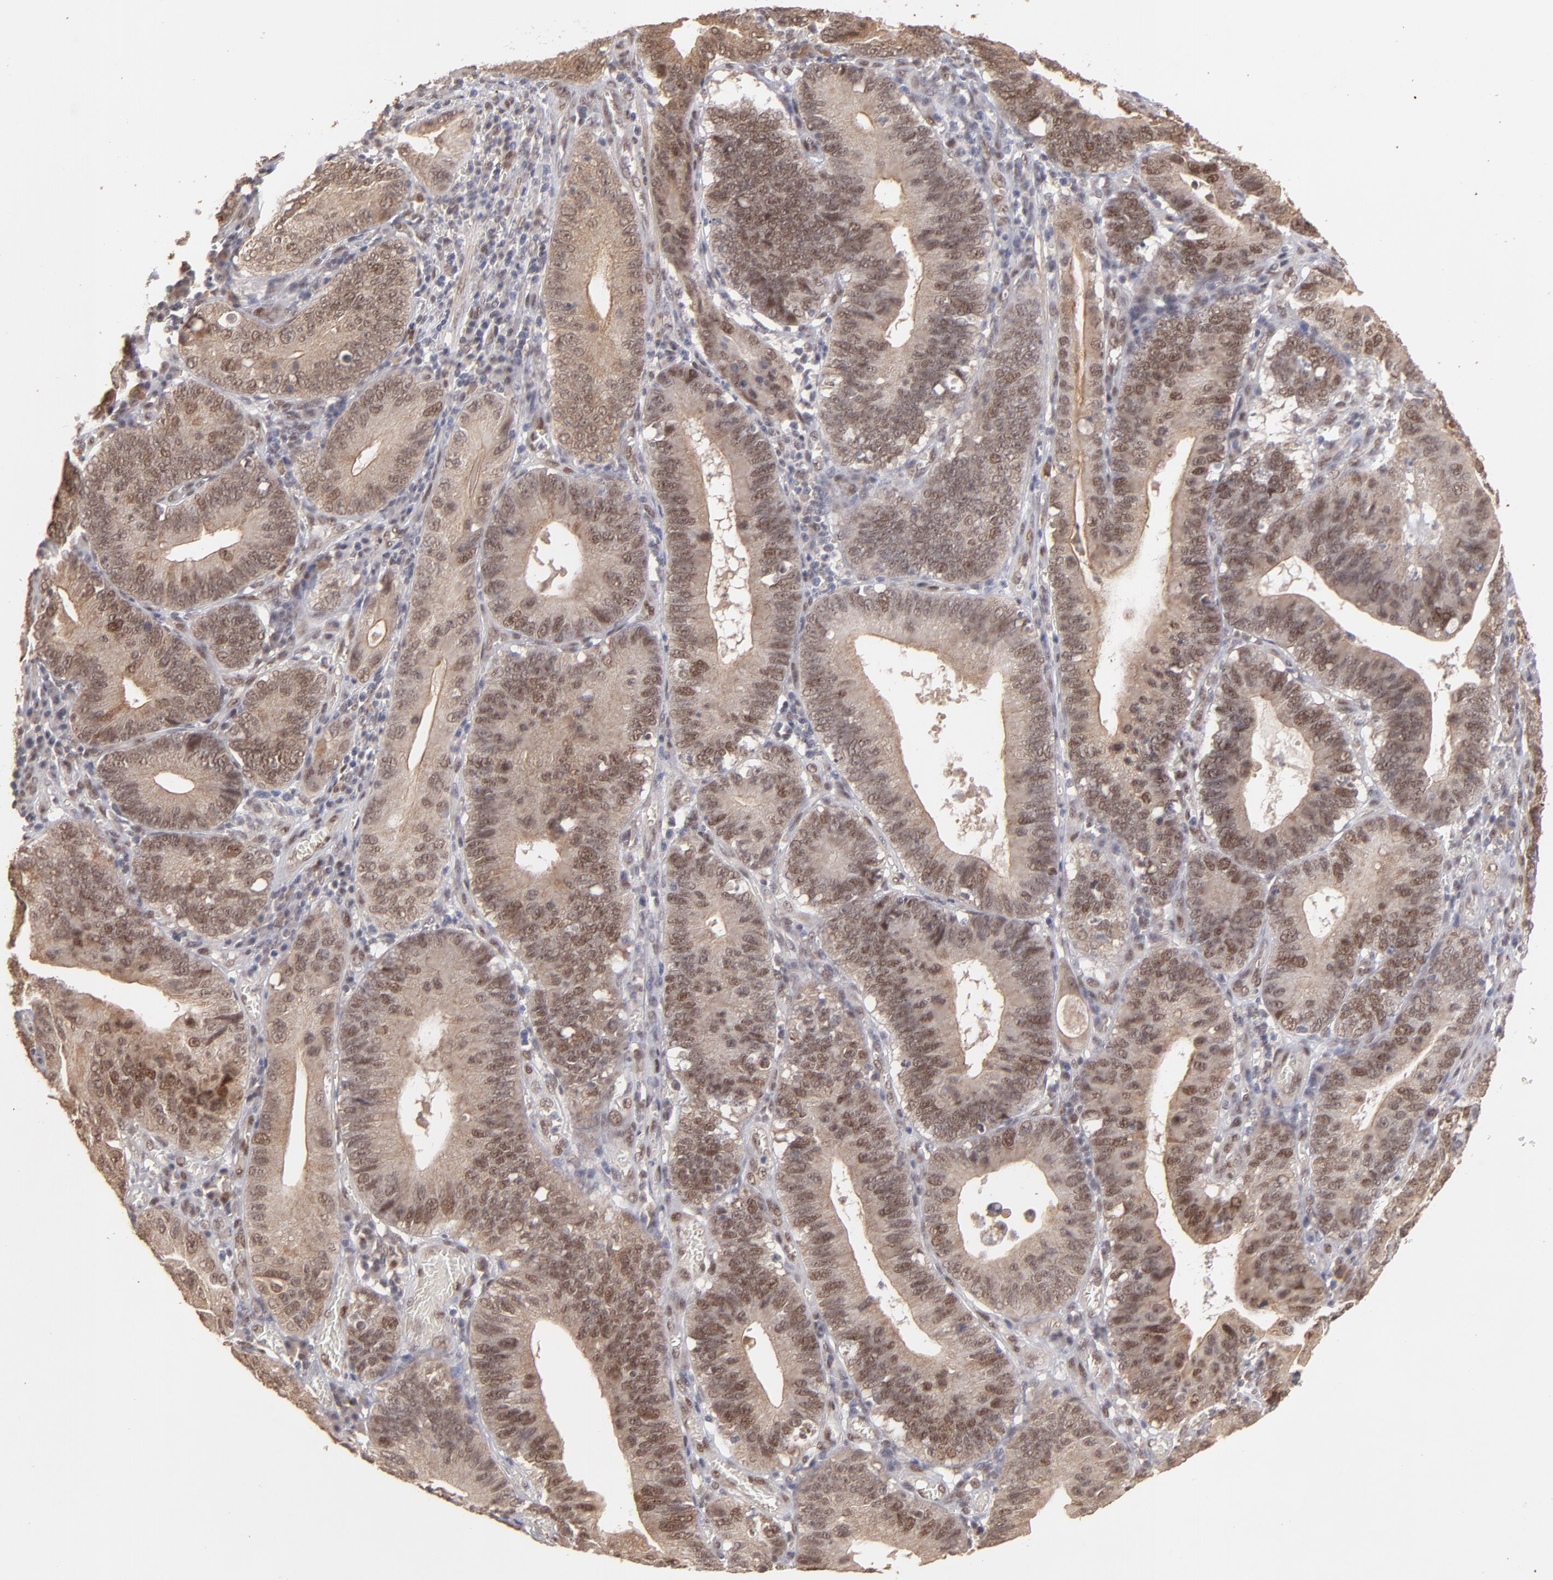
{"staining": {"intensity": "moderate", "quantity": ">75%", "location": "cytoplasmic/membranous,nuclear"}, "tissue": "stomach cancer", "cell_type": "Tumor cells", "image_type": "cancer", "snomed": [{"axis": "morphology", "description": "Adenocarcinoma, NOS"}, {"axis": "topography", "description": "Stomach"}, {"axis": "topography", "description": "Gastric cardia"}], "caption": "This is a micrograph of immunohistochemistry (IHC) staining of stomach cancer (adenocarcinoma), which shows moderate staining in the cytoplasmic/membranous and nuclear of tumor cells.", "gene": "CLOCK", "patient": {"sex": "male", "age": 59}}